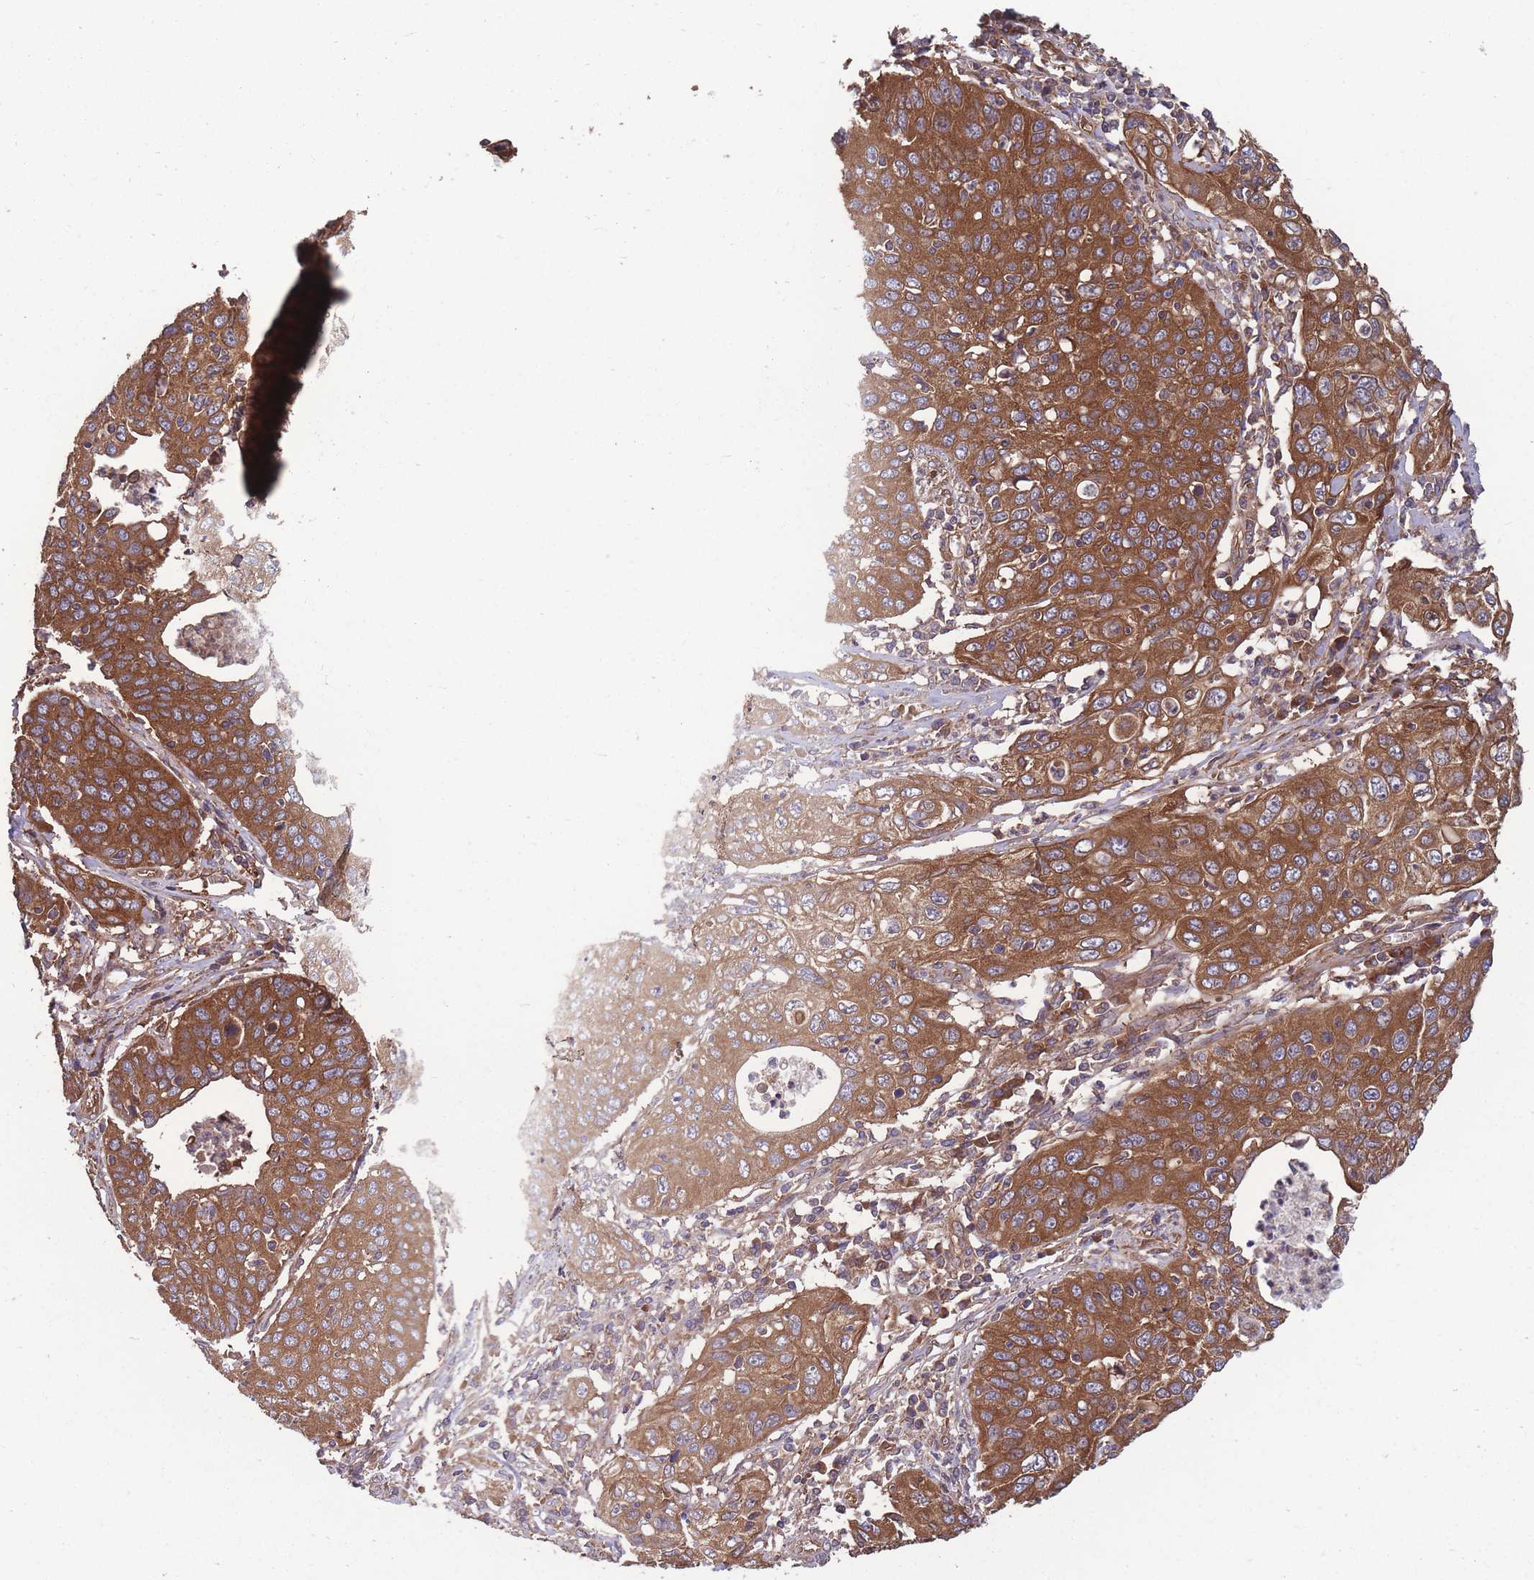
{"staining": {"intensity": "strong", "quantity": ">75%", "location": "cytoplasmic/membranous"}, "tissue": "cervical cancer", "cell_type": "Tumor cells", "image_type": "cancer", "snomed": [{"axis": "morphology", "description": "Squamous cell carcinoma, NOS"}, {"axis": "topography", "description": "Cervix"}], "caption": "Cervical cancer (squamous cell carcinoma) stained with a protein marker displays strong staining in tumor cells.", "gene": "ZPR1", "patient": {"sex": "female", "age": 36}}